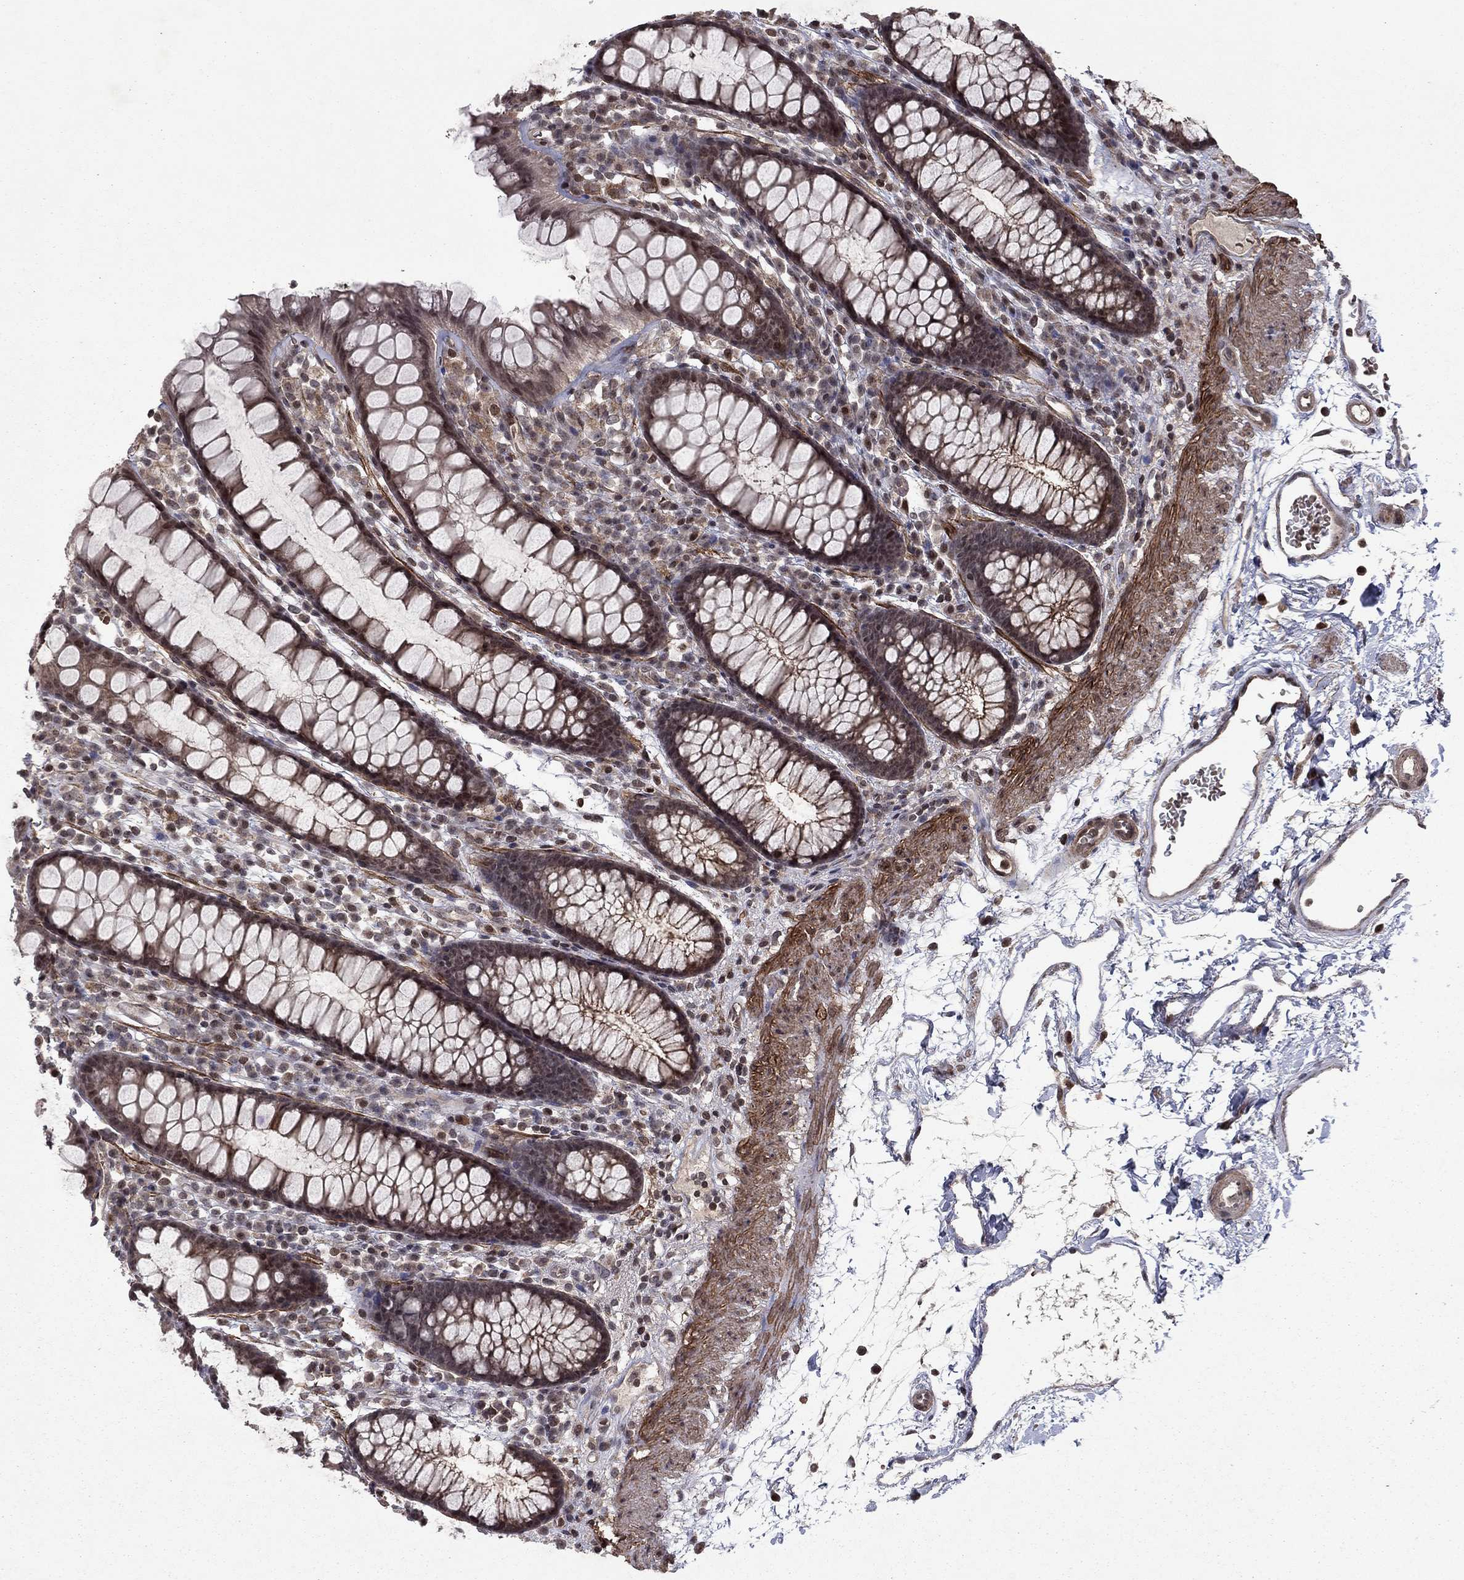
{"staining": {"intensity": "weak", "quantity": "25%-75%", "location": "cytoplasmic/membranous"}, "tissue": "colon", "cell_type": "Endothelial cells", "image_type": "normal", "snomed": [{"axis": "morphology", "description": "Normal tissue, NOS"}, {"axis": "topography", "description": "Colon"}], "caption": "Colon was stained to show a protein in brown. There is low levels of weak cytoplasmic/membranous expression in about 25%-75% of endothelial cells.", "gene": "SORBS1", "patient": {"sex": "male", "age": 76}}